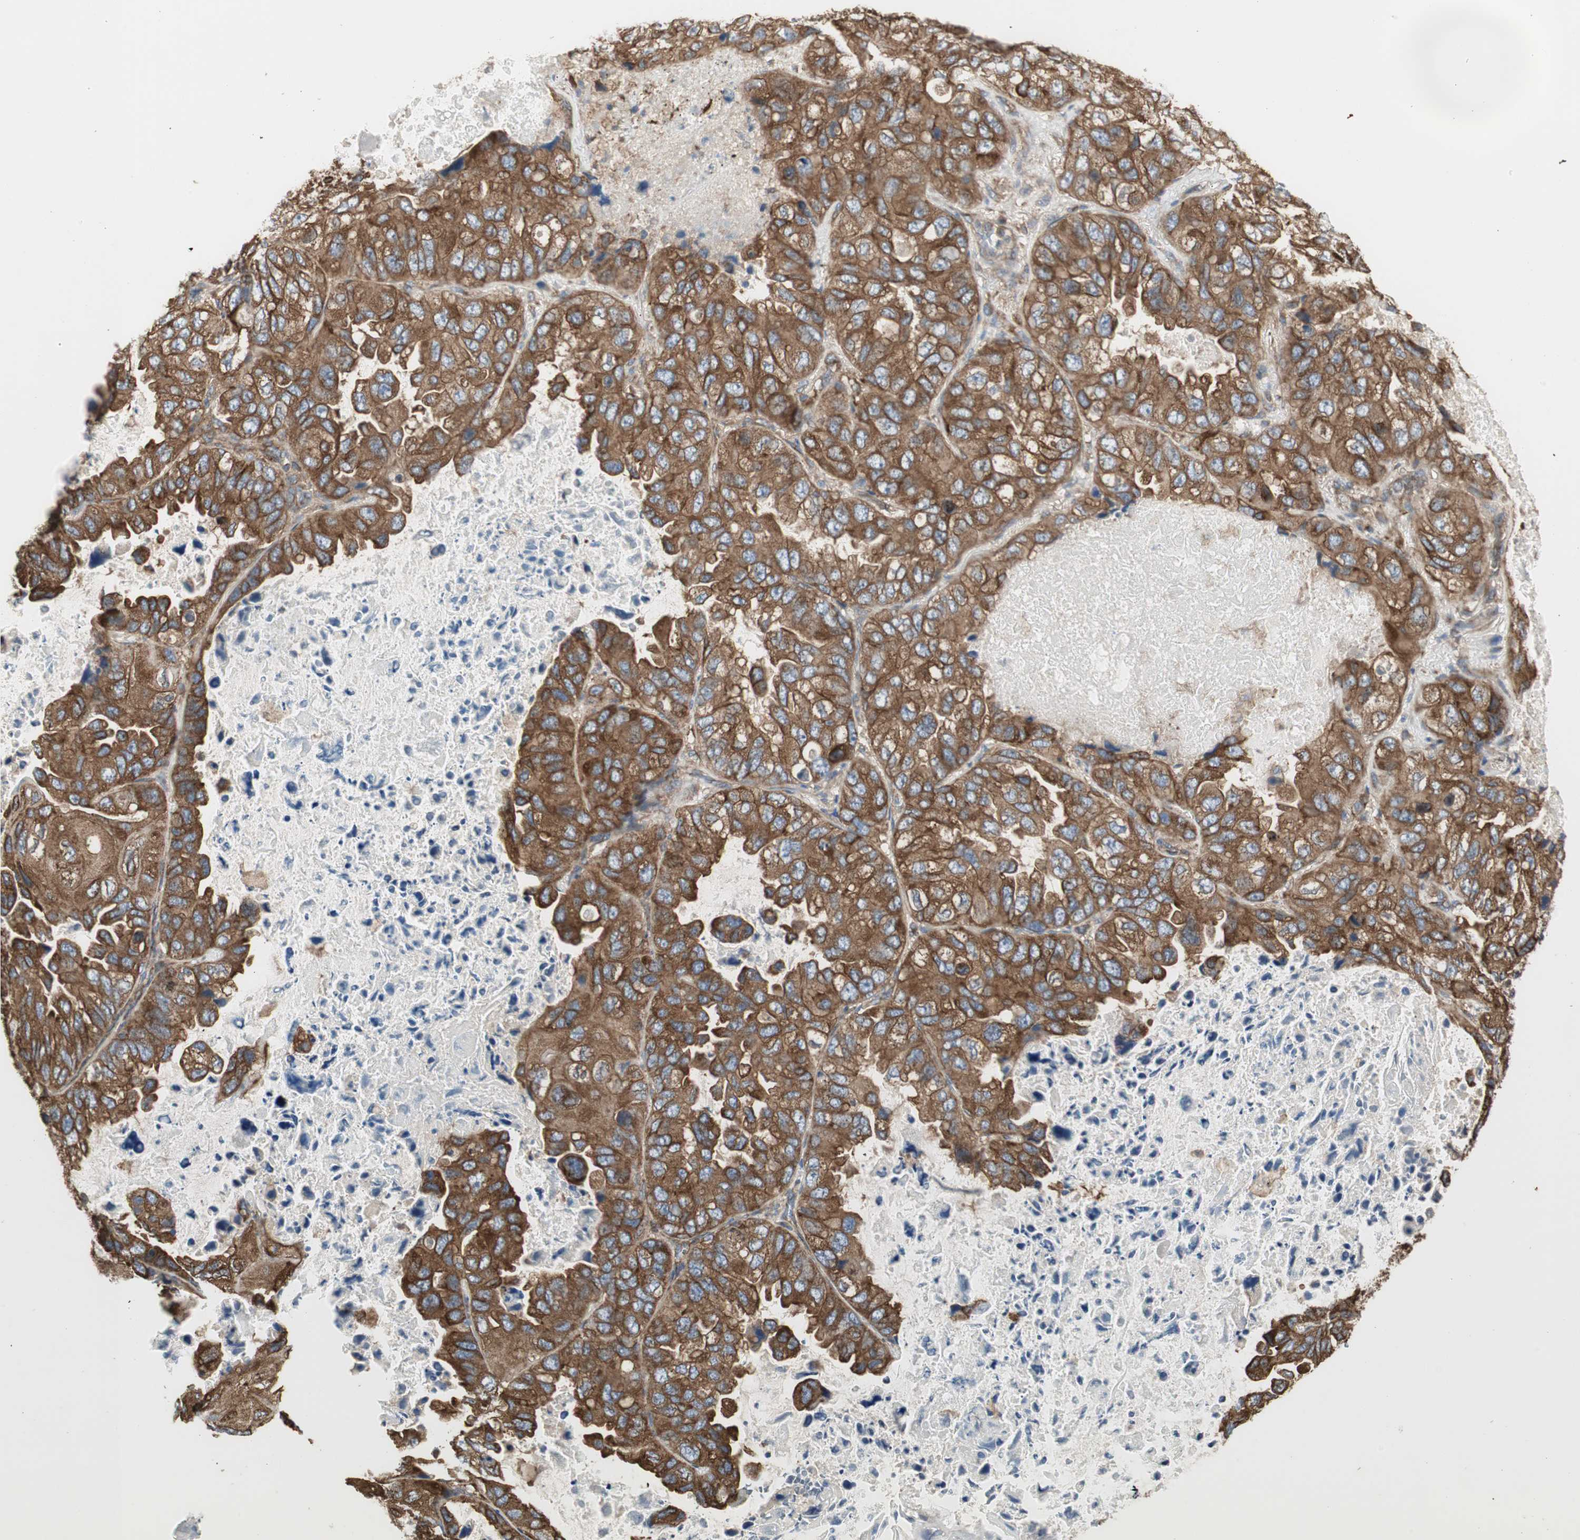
{"staining": {"intensity": "strong", "quantity": ">75%", "location": "cytoplasmic/membranous"}, "tissue": "lung cancer", "cell_type": "Tumor cells", "image_type": "cancer", "snomed": [{"axis": "morphology", "description": "Squamous cell carcinoma, NOS"}, {"axis": "topography", "description": "Lung"}], "caption": "Strong cytoplasmic/membranous expression for a protein is identified in approximately >75% of tumor cells of squamous cell carcinoma (lung) using immunohistochemistry (IHC).", "gene": "H6PD", "patient": {"sex": "female", "age": 73}}